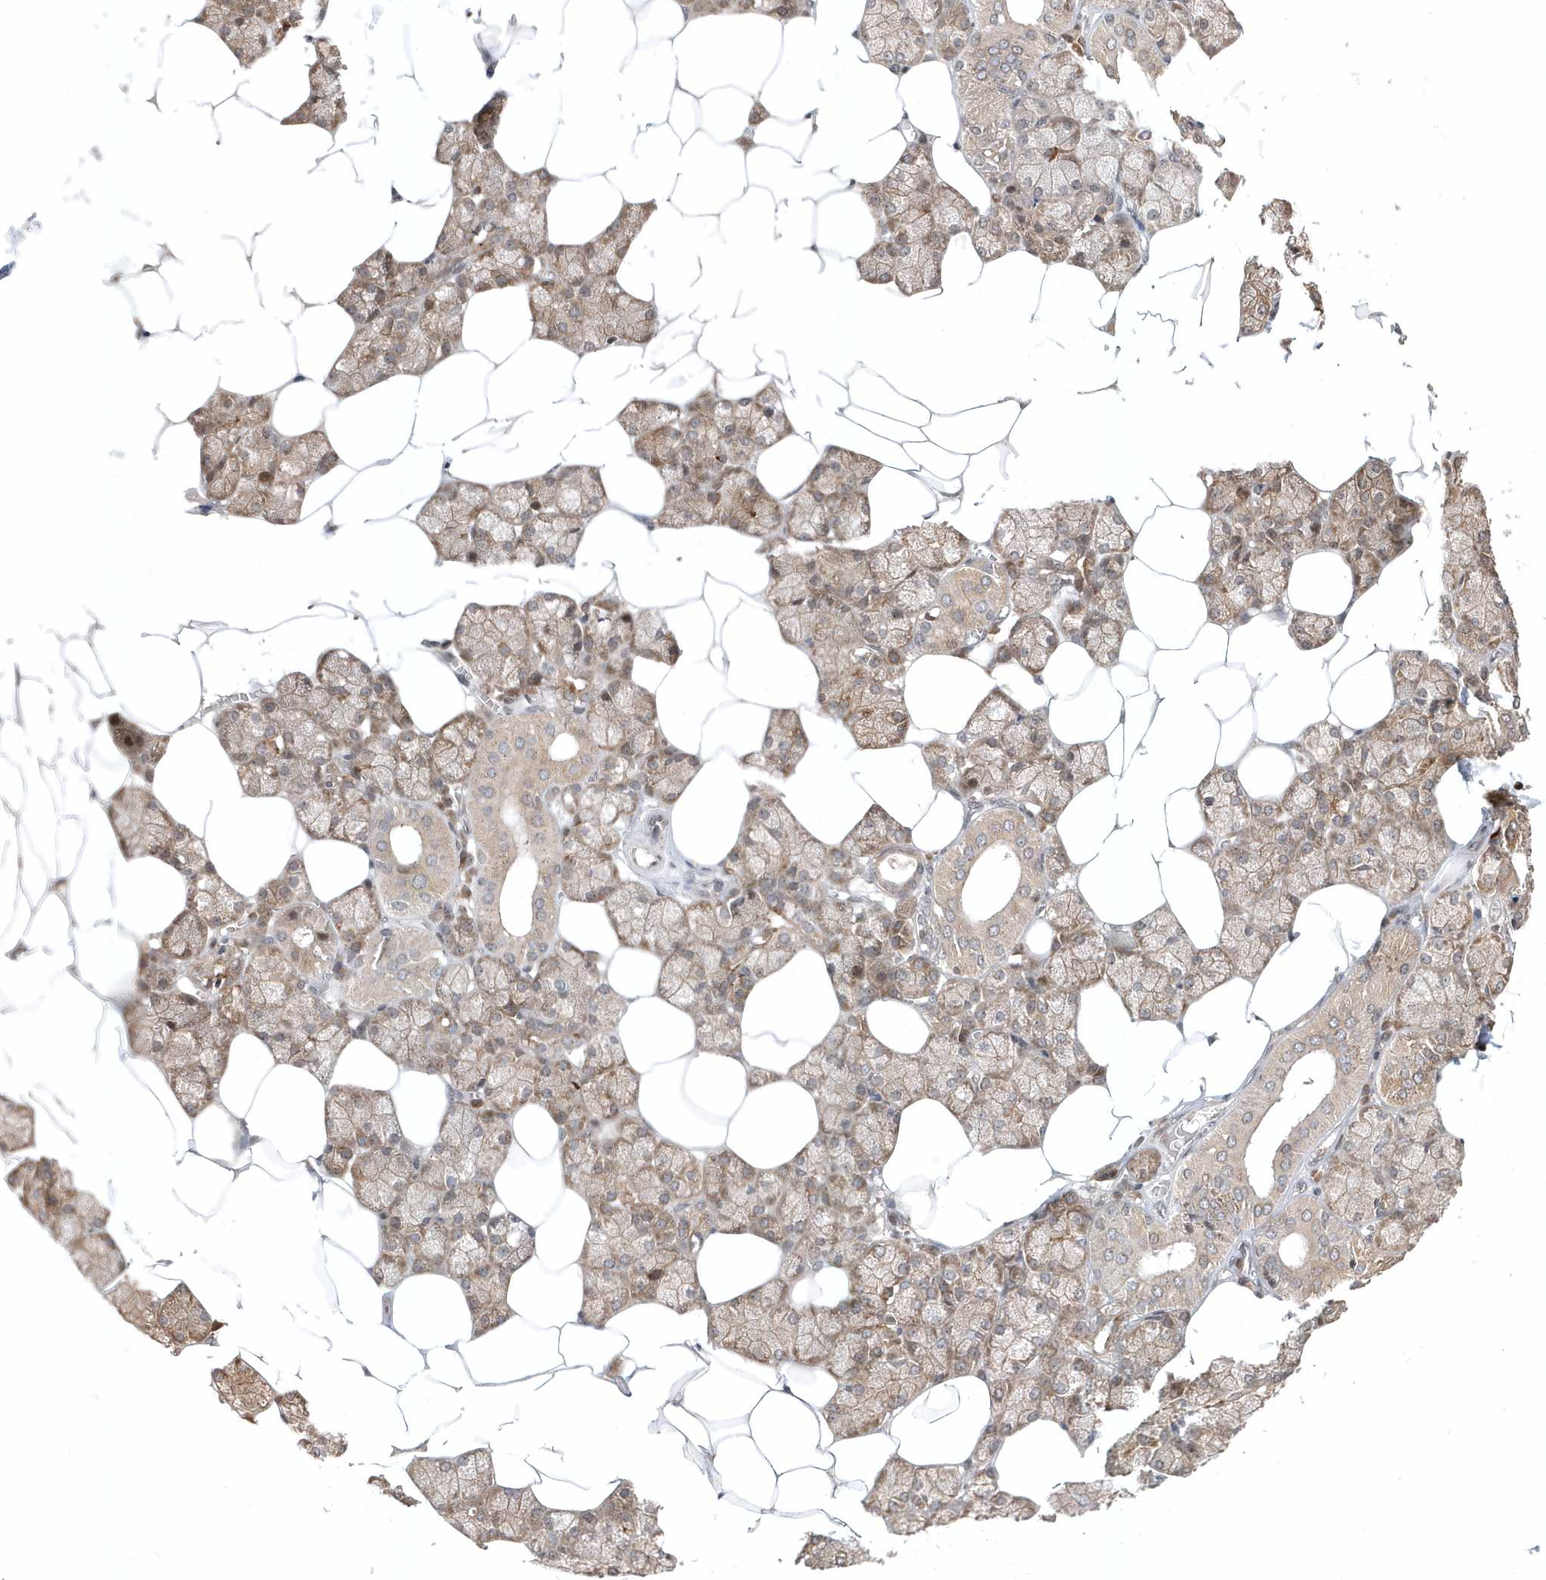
{"staining": {"intensity": "moderate", "quantity": "25%-75%", "location": "cytoplasmic/membranous"}, "tissue": "salivary gland", "cell_type": "Glandular cells", "image_type": "normal", "snomed": [{"axis": "morphology", "description": "Normal tissue, NOS"}, {"axis": "topography", "description": "Salivary gland"}], "caption": "Protein staining of normal salivary gland shows moderate cytoplasmic/membranous expression in about 25%-75% of glandular cells.", "gene": "EIF2B1", "patient": {"sex": "male", "age": 62}}